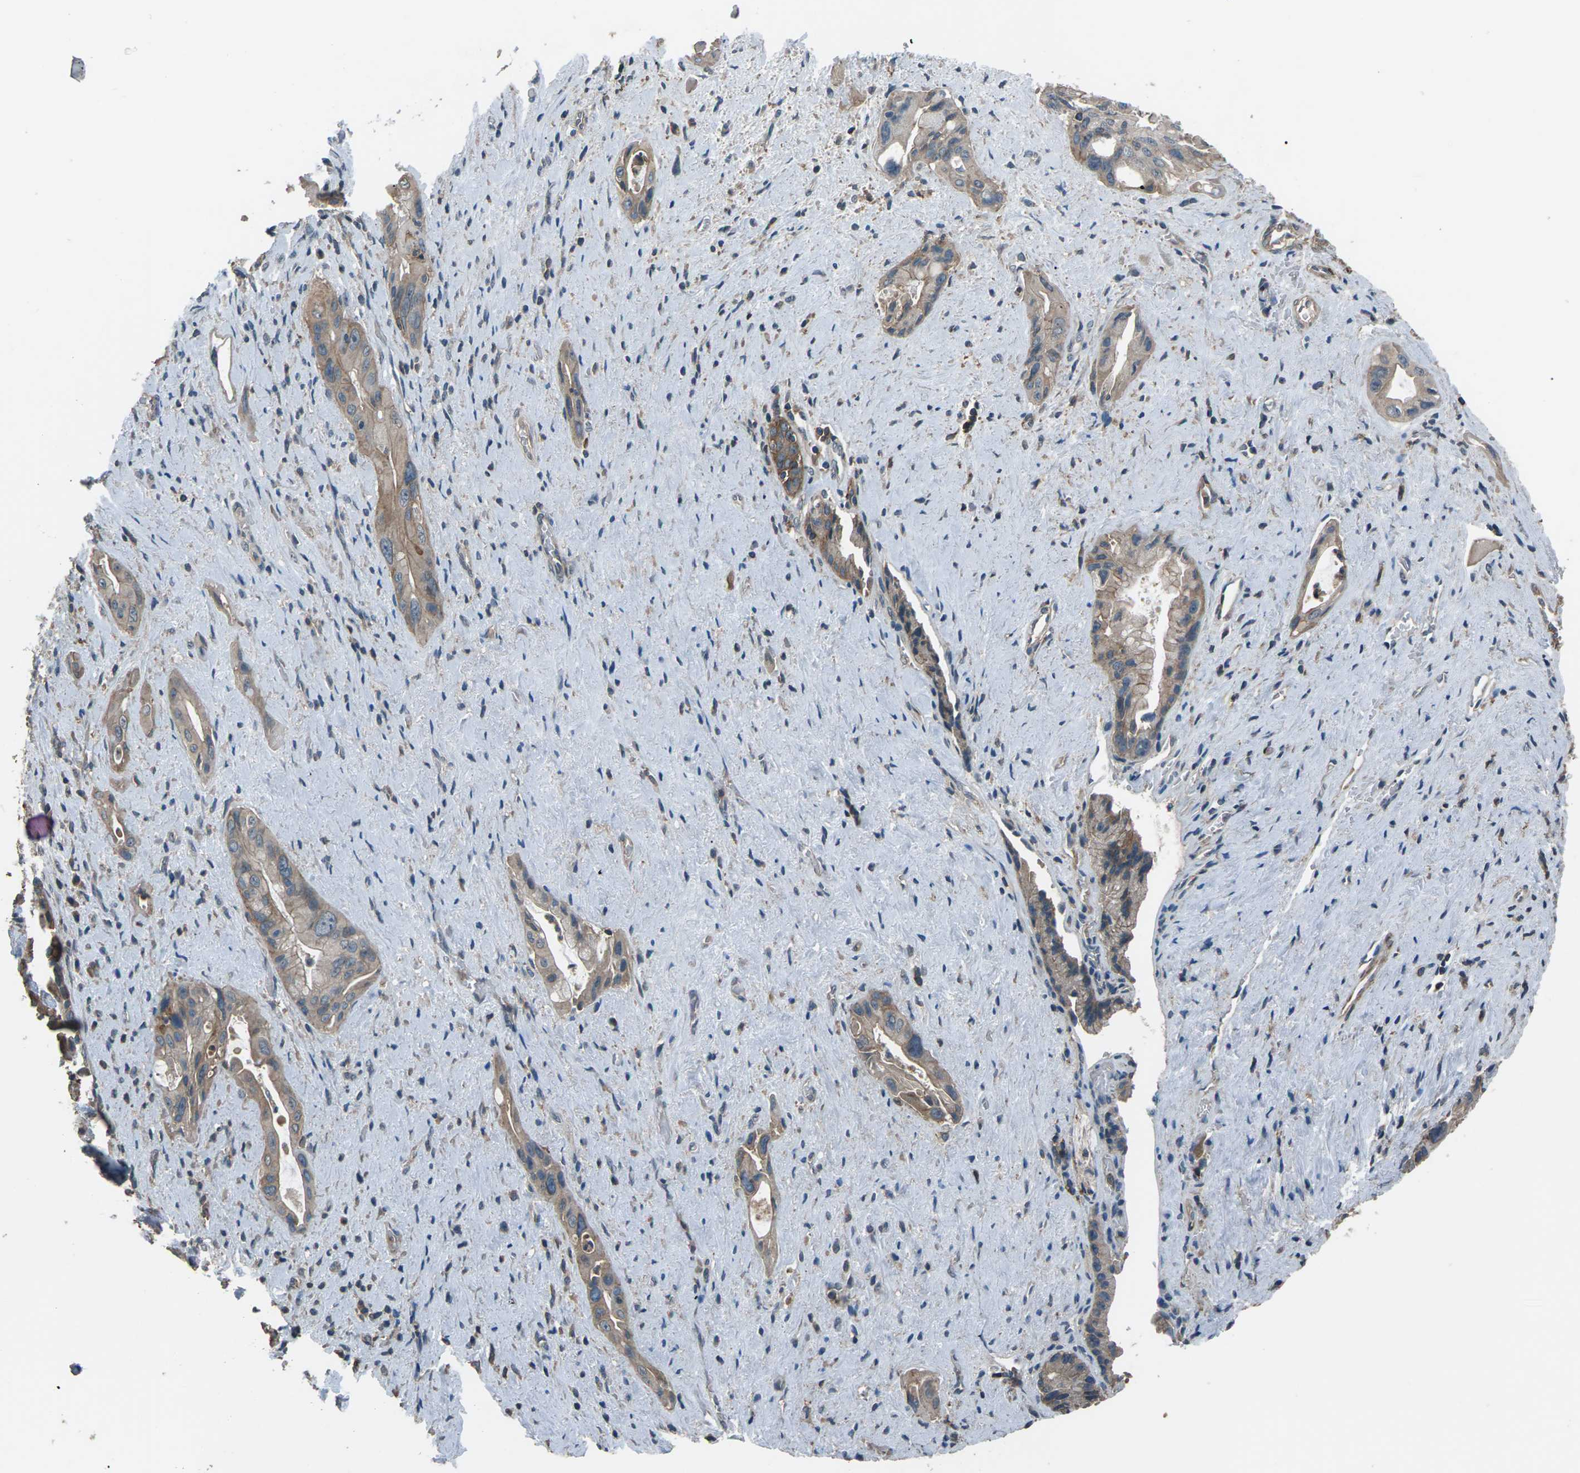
{"staining": {"intensity": "weak", "quantity": ">75%", "location": "cytoplasmic/membranous"}, "tissue": "pancreatic cancer", "cell_type": "Tumor cells", "image_type": "cancer", "snomed": [{"axis": "morphology", "description": "Adenocarcinoma, NOS"}, {"axis": "topography", "description": "Pancreas"}], "caption": "Human adenocarcinoma (pancreatic) stained for a protein (brown) displays weak cytoplasmic/membranous positive positivity in approximately >75% of tumor cells.", "gene": "CMTM4", "patient": {"sex": "male", "age": 77}}